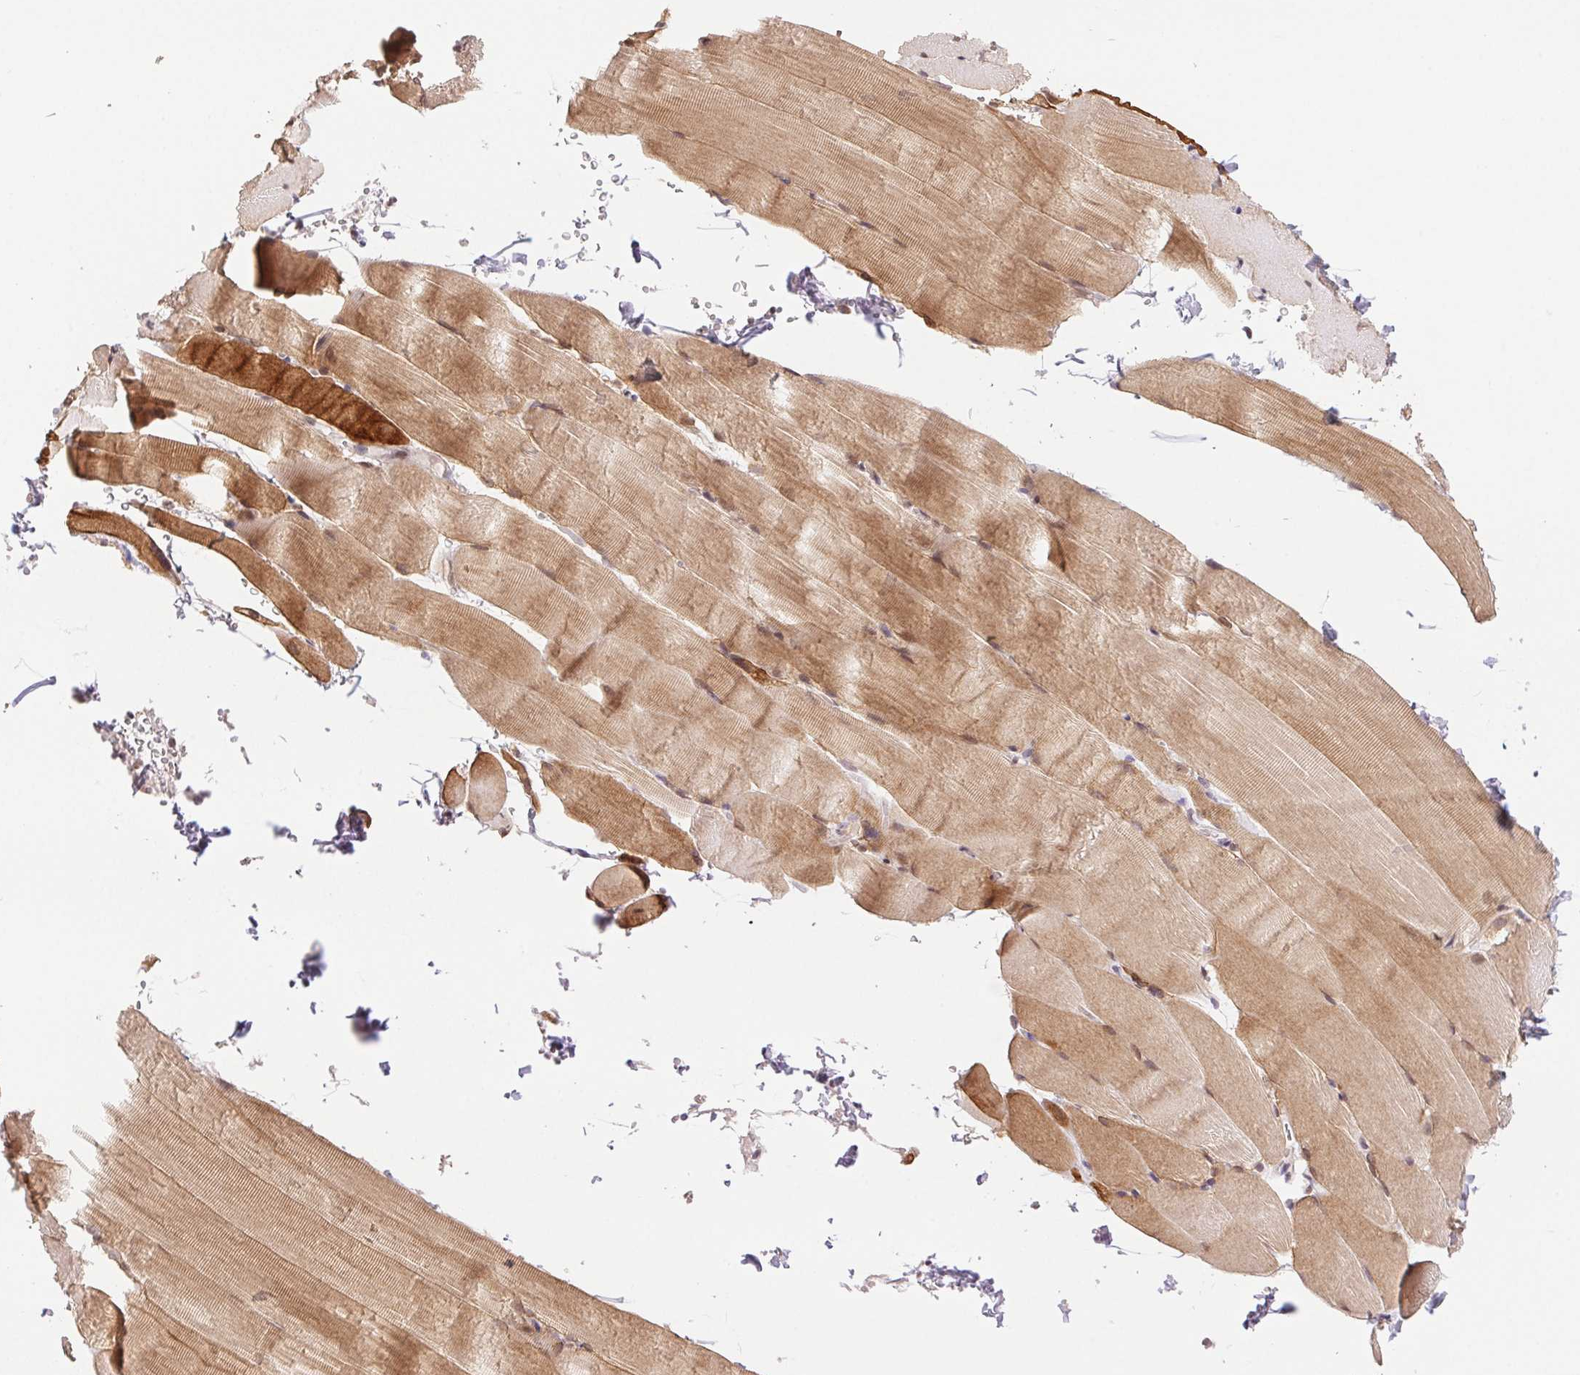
{"staining": {"intensity": "moderate", "quantity": "25%-75%", "location": "cytoplasmic/membranous"}, "tissue": "skeletal muscle", "cell_type": "Myocytes", "image_type": "normal", "snomed": [{"axis": "morphology", "description": "Normal tissue, NOS"}, {"axis": "topography", "description": "Skeletal muscle"}], "caption": "This is a photomicrograph of immunohistochemistry (IHC) staining of normal skeletal muscle, which shows moderate positivity in the cytoplasmic/membranous of myocytes.", "gene": "PRPF18", "patient": {"sex": "female", "age": 37}}